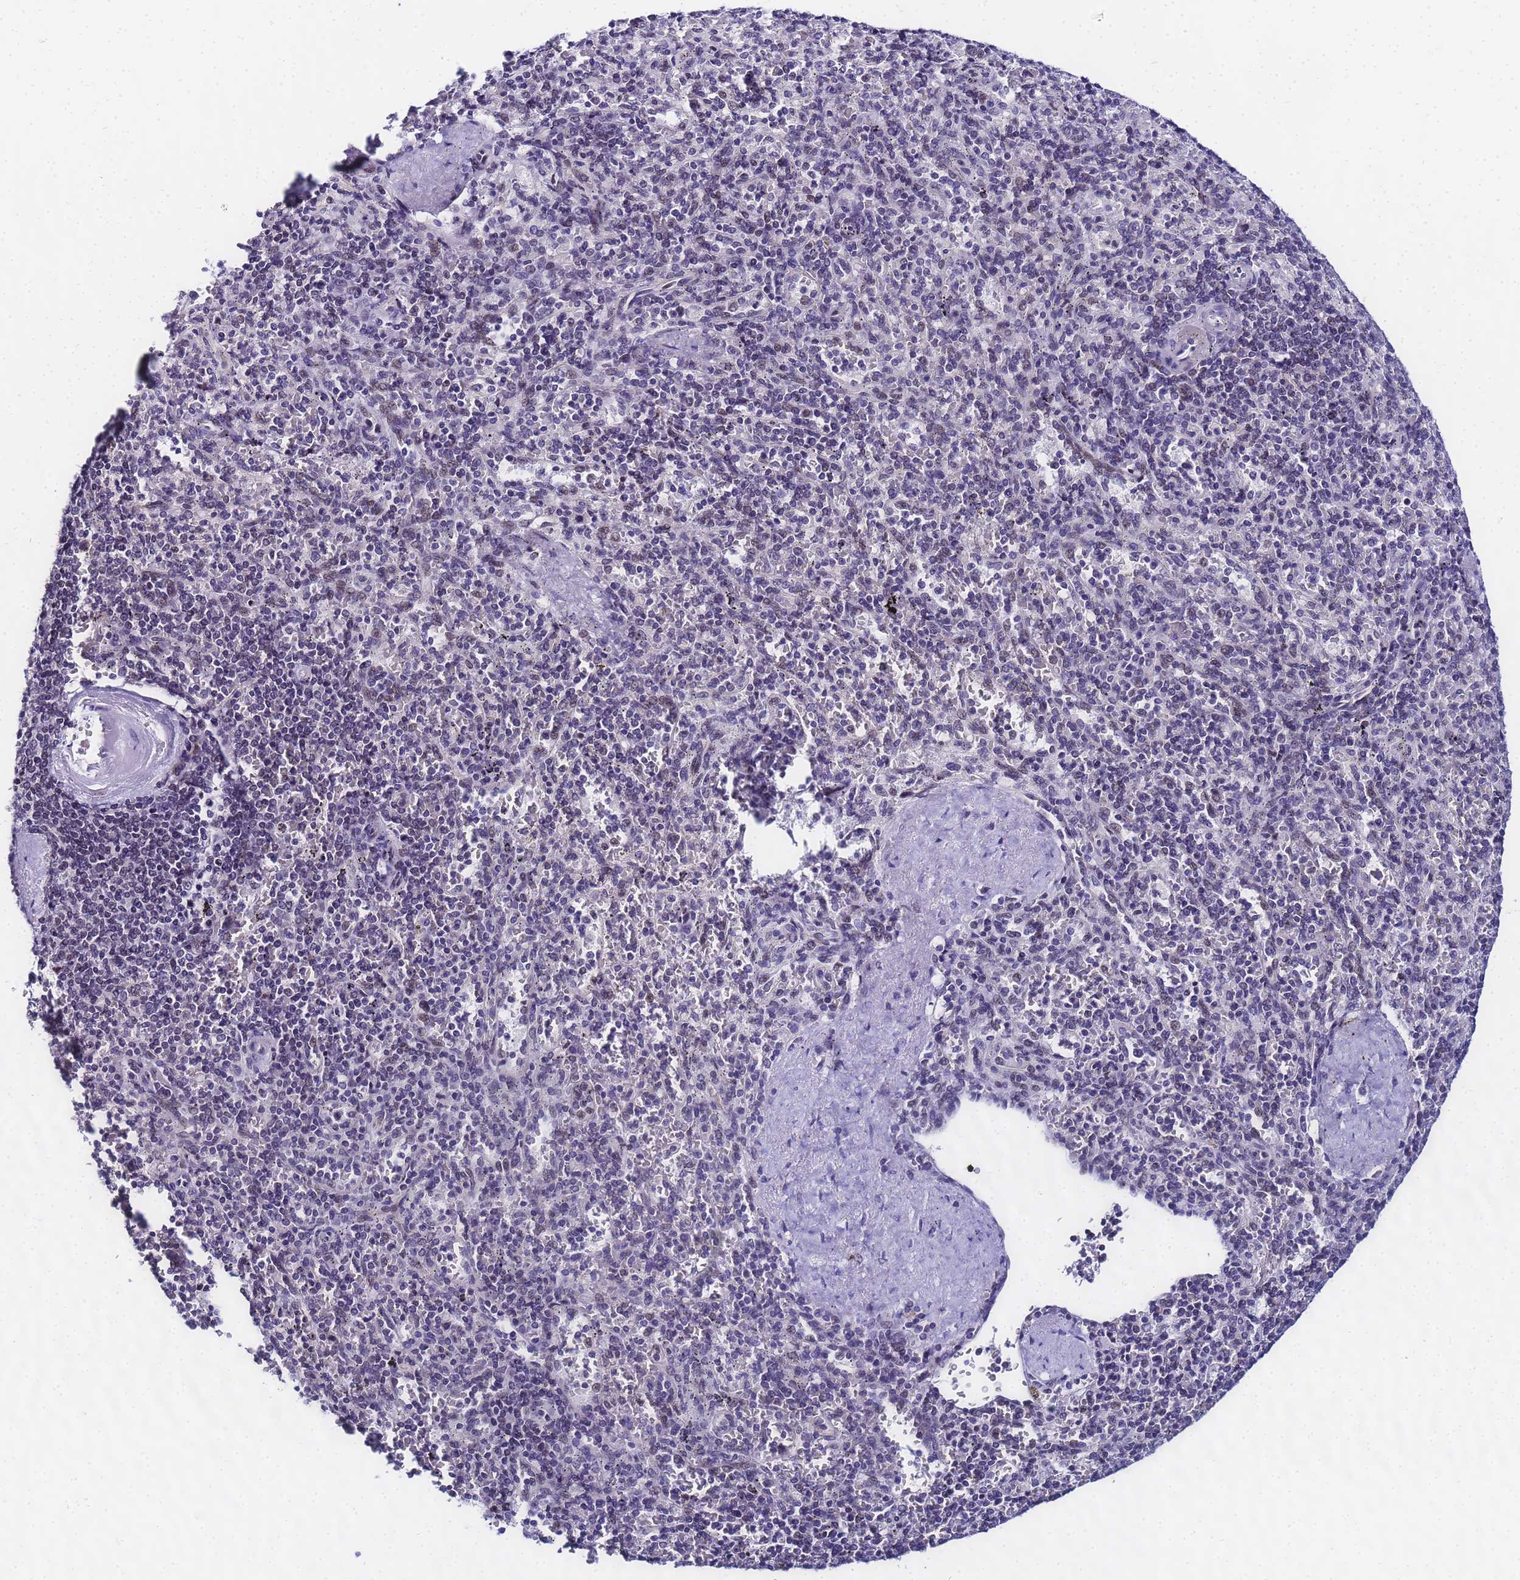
{"staining": {"intensity": "moderate", "quantity": "<25%", "location": "nuclear"}, "tissue": "spleen", "cell_type": "Cells in red pulp", "image_type": "normal", "snomed": [{"axis": "morphology", "description": "Normal tissue, NOS"}, {"axis": "topography", "description": "Spleen"}], "caption": "IHC photomicrograph of unremarkable spleen: human spleen stained using IHC exhibits low levels of moderate protein expression localized specifically in the nuclear of cells in red pulp, appearing as a nuclear brown color.", "gene": "CKMT1A", "patient": {"sex": "male", "age": 82}}